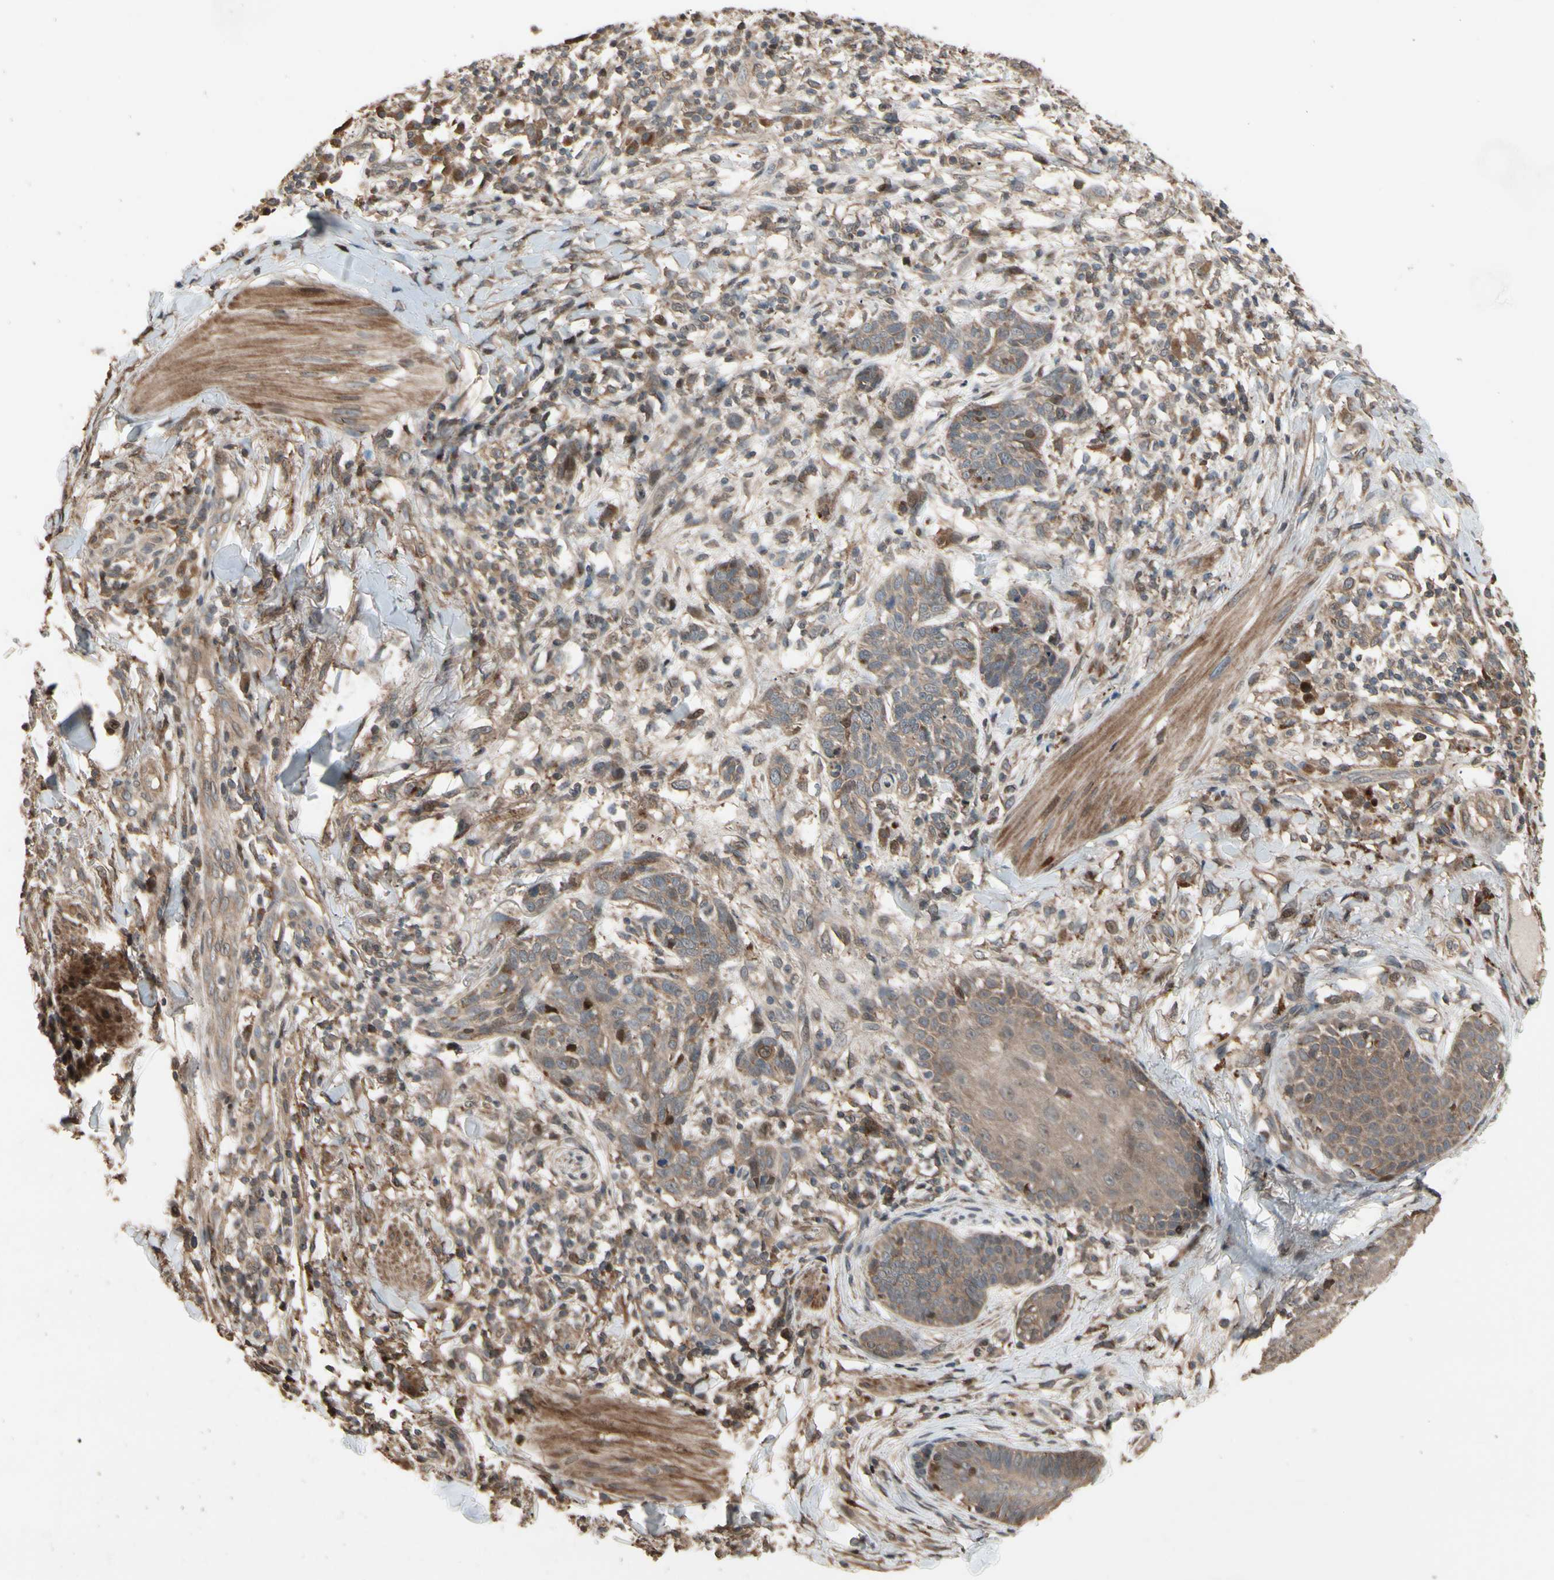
{"staining": {"intensity": "weak", "quantity": ">75%", "location": "cytoplasmic/membranous"}, "tissue": "skin cancer", "cell_type": "Tumor cells", "image_type": "cancer", "snomed": [{"axis": "morphology", "description": "Normal tissue, NOS"}, {"axis": "morphology", "description": "Basal cell carcinoma"}, {"axis": "topography", "description": "Skin"}], "caption": "Protein expression analysis of skin cancer shows weak cytoplasmic/membranous staining in about >75% of tumor cells.", "gene": "CSF1R", "patient": {"sex": "male", "age": 52}}